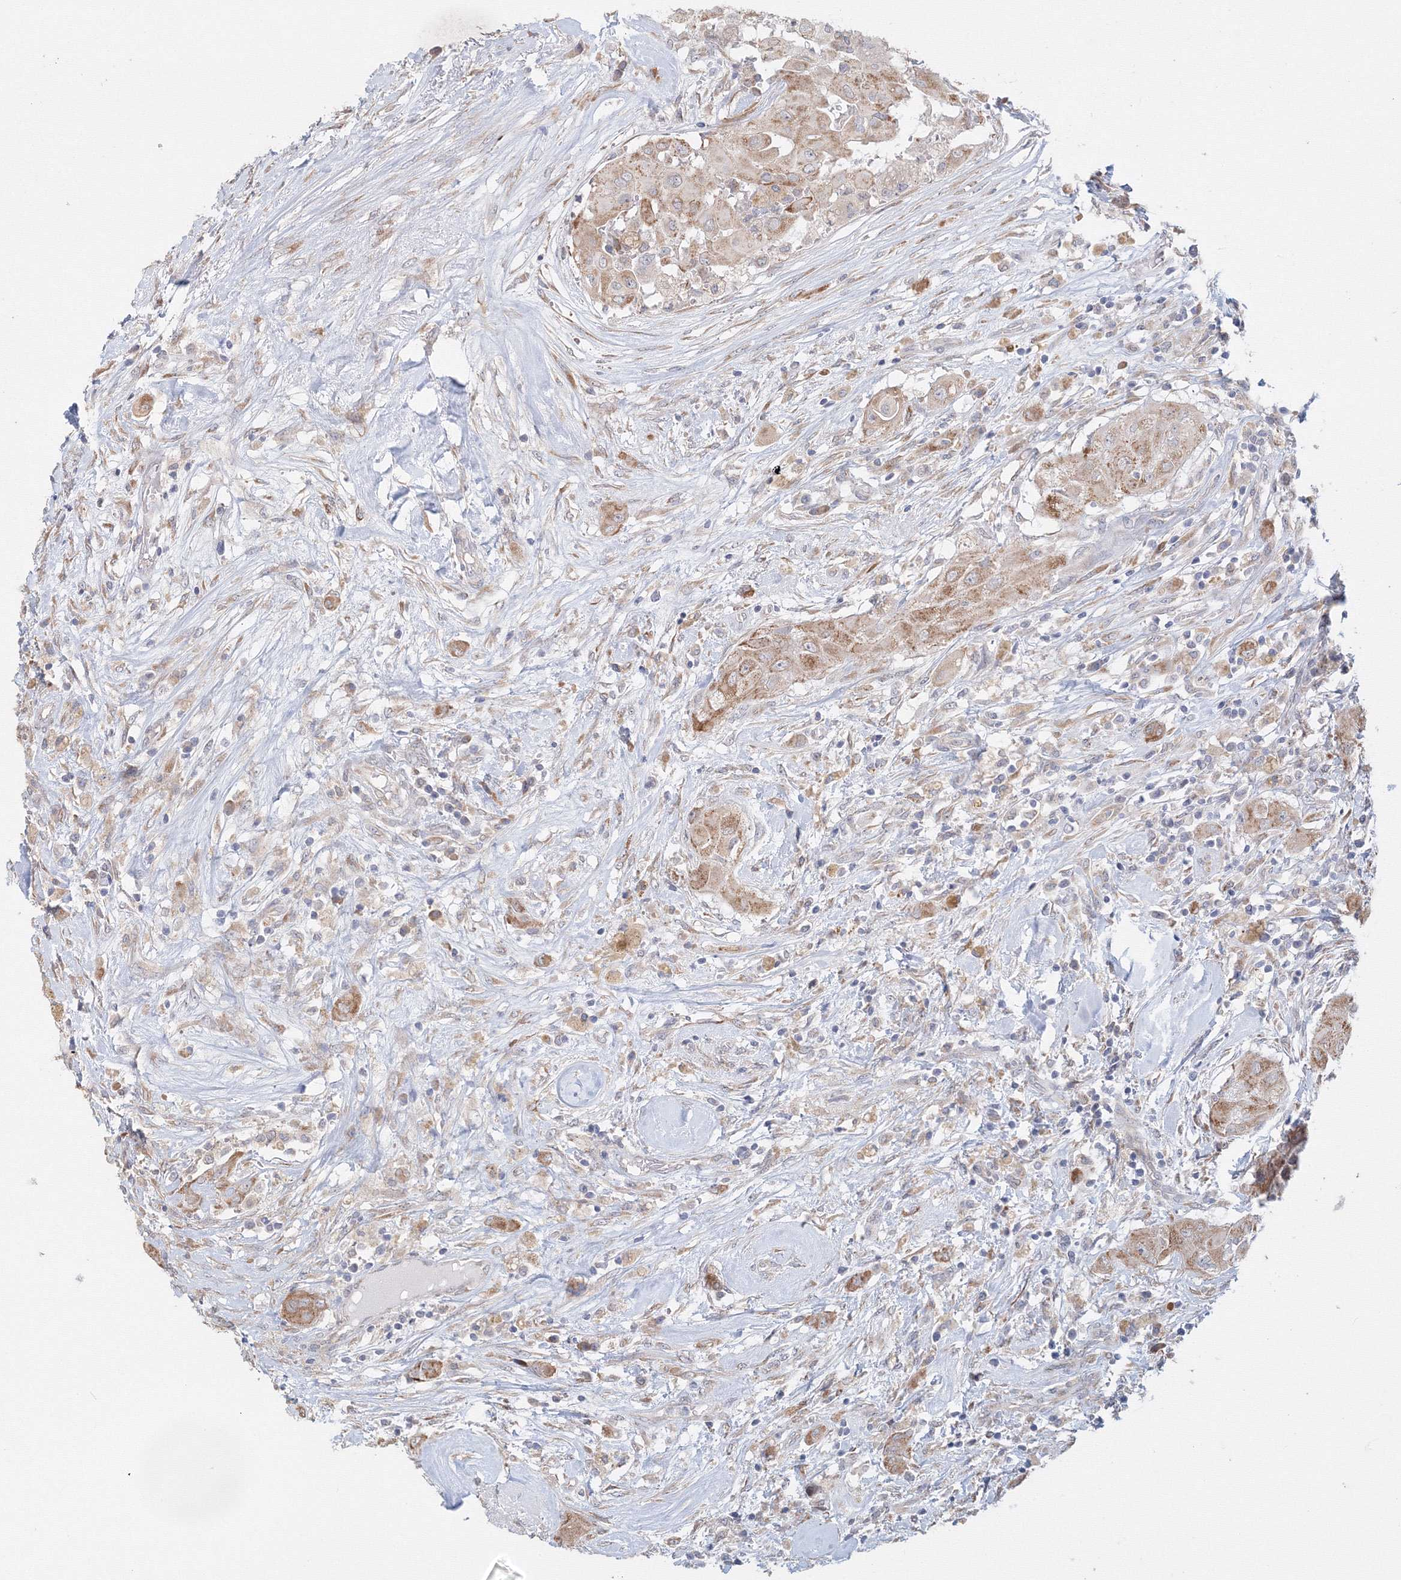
{"staining": {"intensity": "moderate", "quantity": ">75%", "location": "cytoplasmic/membranous"}, "tissue": "thyroid cancer", "cell_type": "Tumor cells", "image_type": "cancer", "snomed": [{"axis": "morphology", "description": "Papillary adenocarcinoma, NOS"}, {"axis": "topography", "description": "Thyroid gland"}], "caption": "Moderate cytoplasmic/membranous positivity for a protein is seen in about >75% of tumor cells of thyroid cancer (papillary adenocarcinoma) using IHC.", "gene": "DHRS12", "patient": {"sex": "female", "age": 59}}